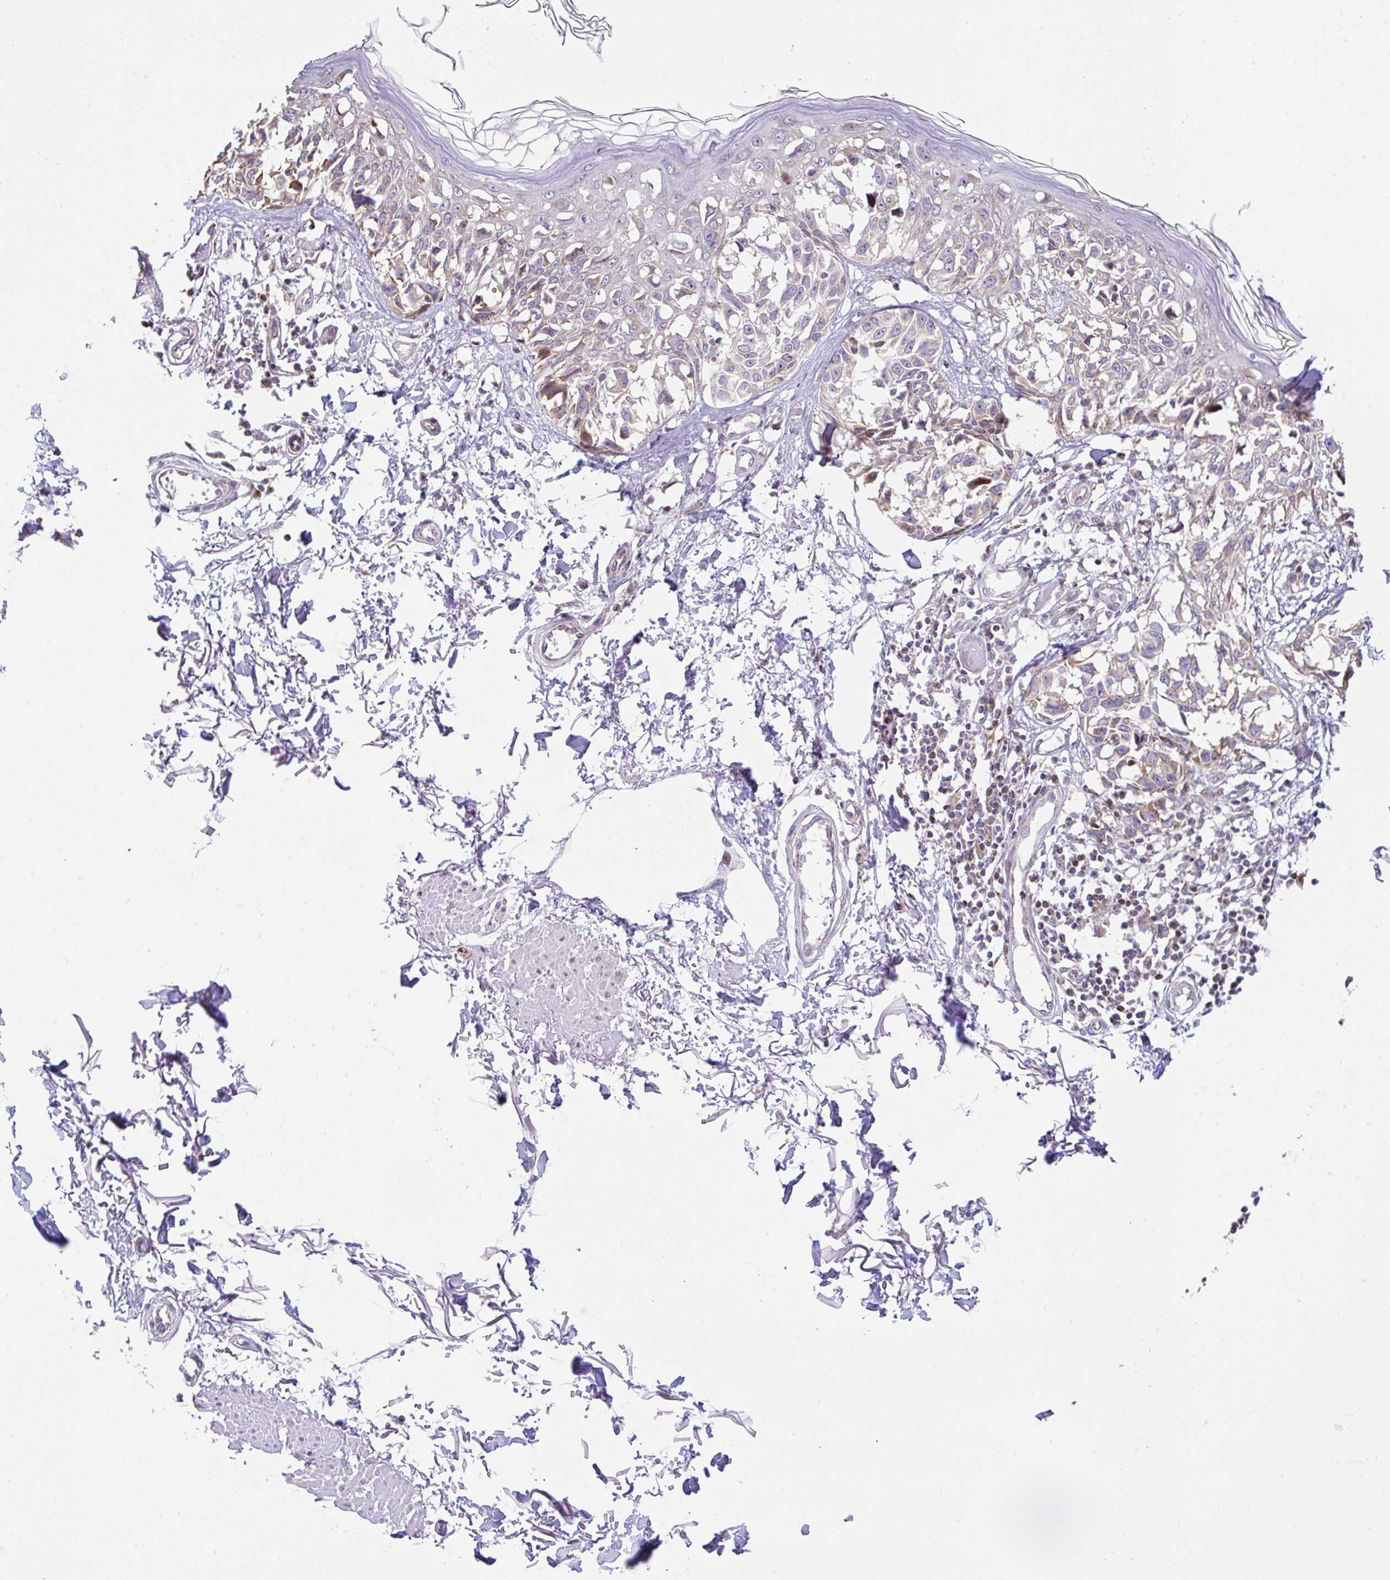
{"staining": {"intensity": "negative", "quantity": "none", "location": "none"}, "tissue": "melanoma", "cell_type": "Tumor cells", "image_type": "cancer", "snomed": [{"axis": "morphology", "description": "Malignant melanoma, NOS"}, {"axis": "topography", "description": "Skin"}], "caption": "DAB immunohistochemical staining of melanoma reveals no significant expression in tumor cells.", "gene": "FIGNL1", "patient": {"sex": "male", "age": 73}}